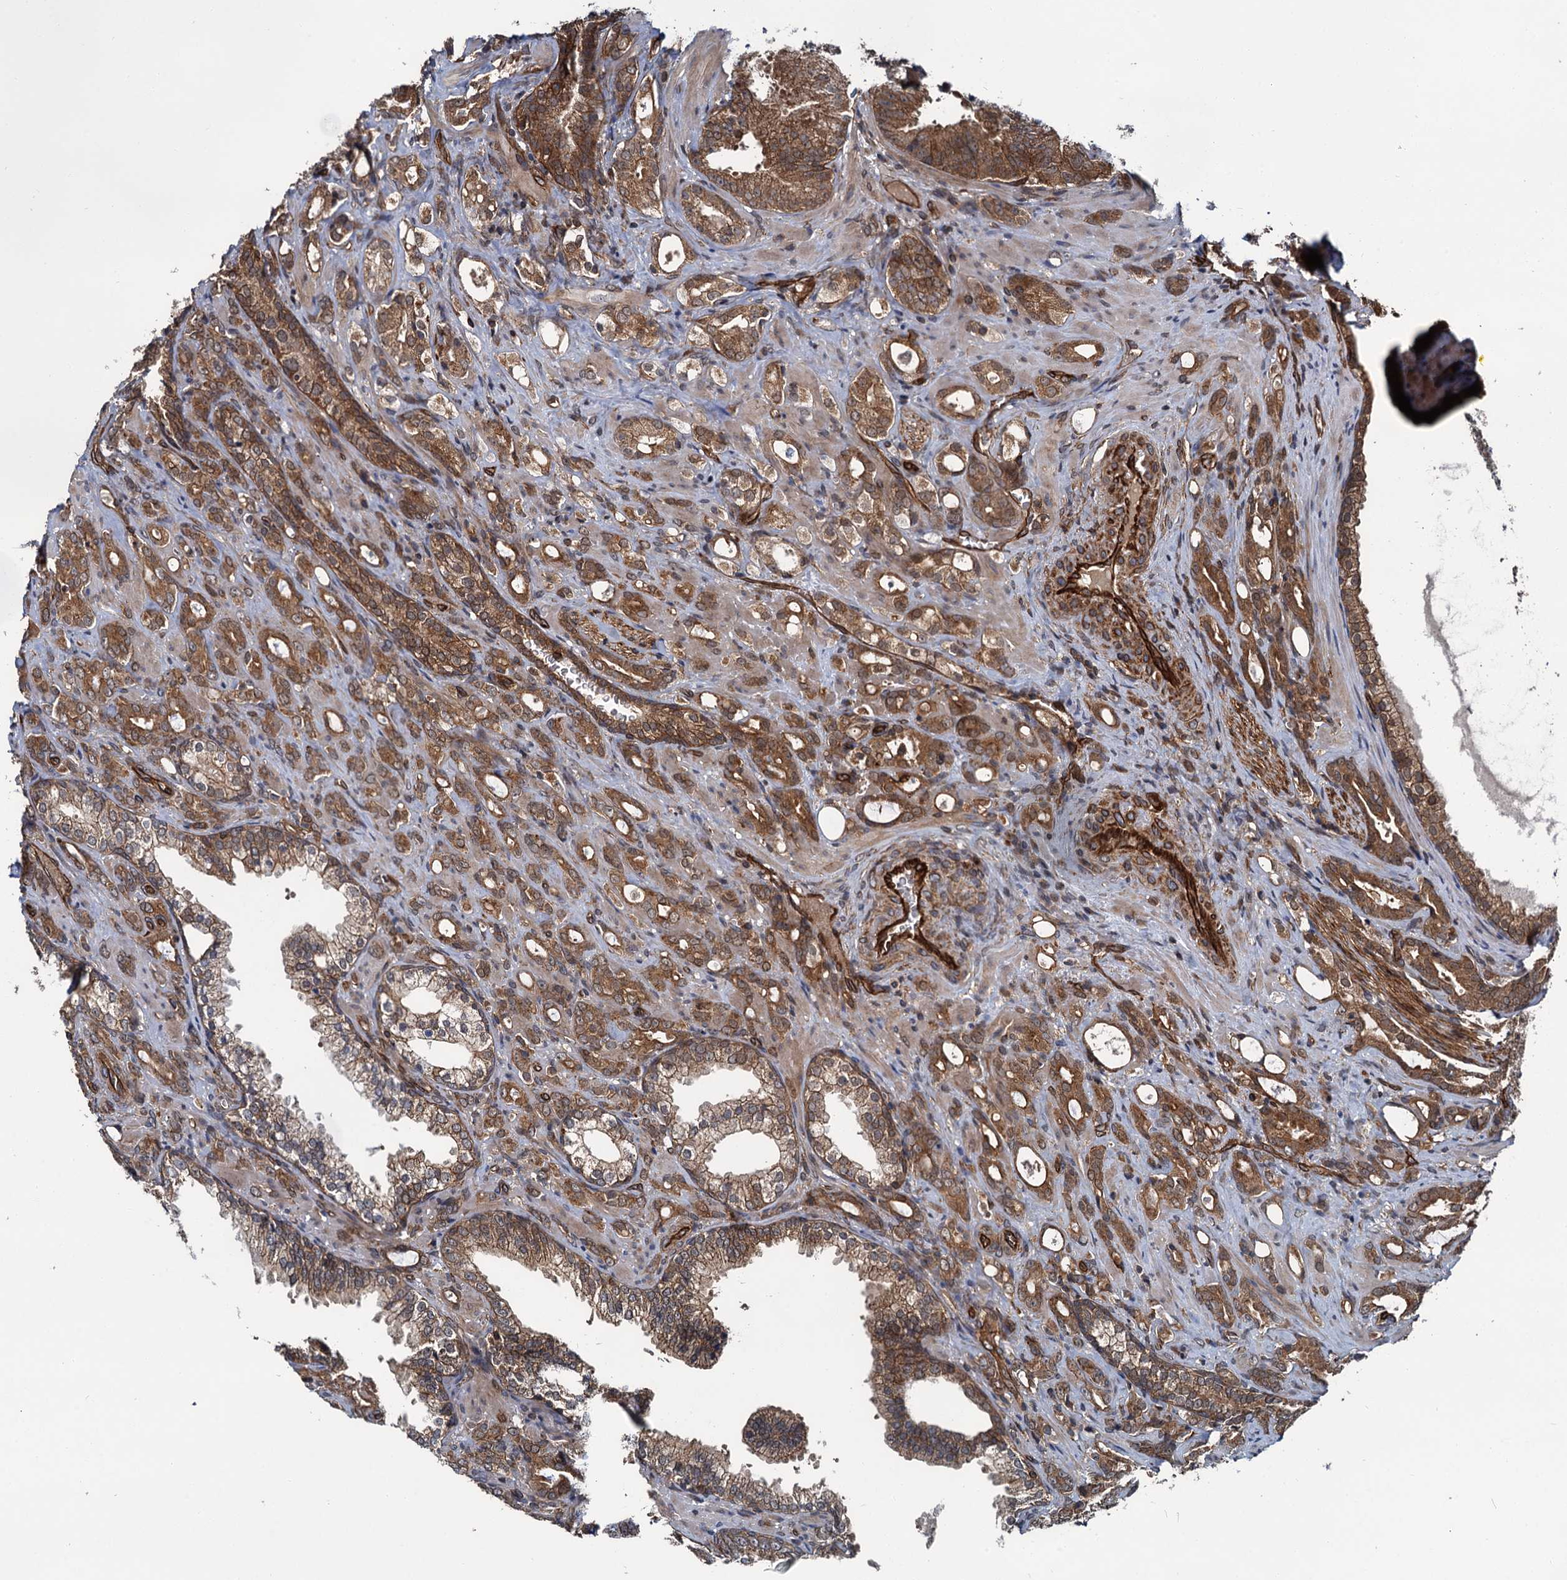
{"staining": {"intensity": "moderate", "quantity": ">75%", "location": "cytoplasmic/membranous"}, "tissue": "prostate cancer", "cell_type": "Tumor cells", "image_type": "cancer", "snomed": [{"axis": "morphology", "description": "Adenocarcinoma, High grade"}, {"axis": "topography", "description": "Prostate"}], "caption": "IHC of human adenocarcinoma (high-grade) (prostate) demonstrates medium levels of moderate cytoplasmic/membranous staining in approximately >75% of tumor cells. The staining is performed using DAB (3,3'-diaminobenzidine) brown chromogen to label protein expression. The nuclei are counter-stained blue using hematoxylin.", "gene": "ZFYVE19", "patient": {"sex": "male", "age": 72}}